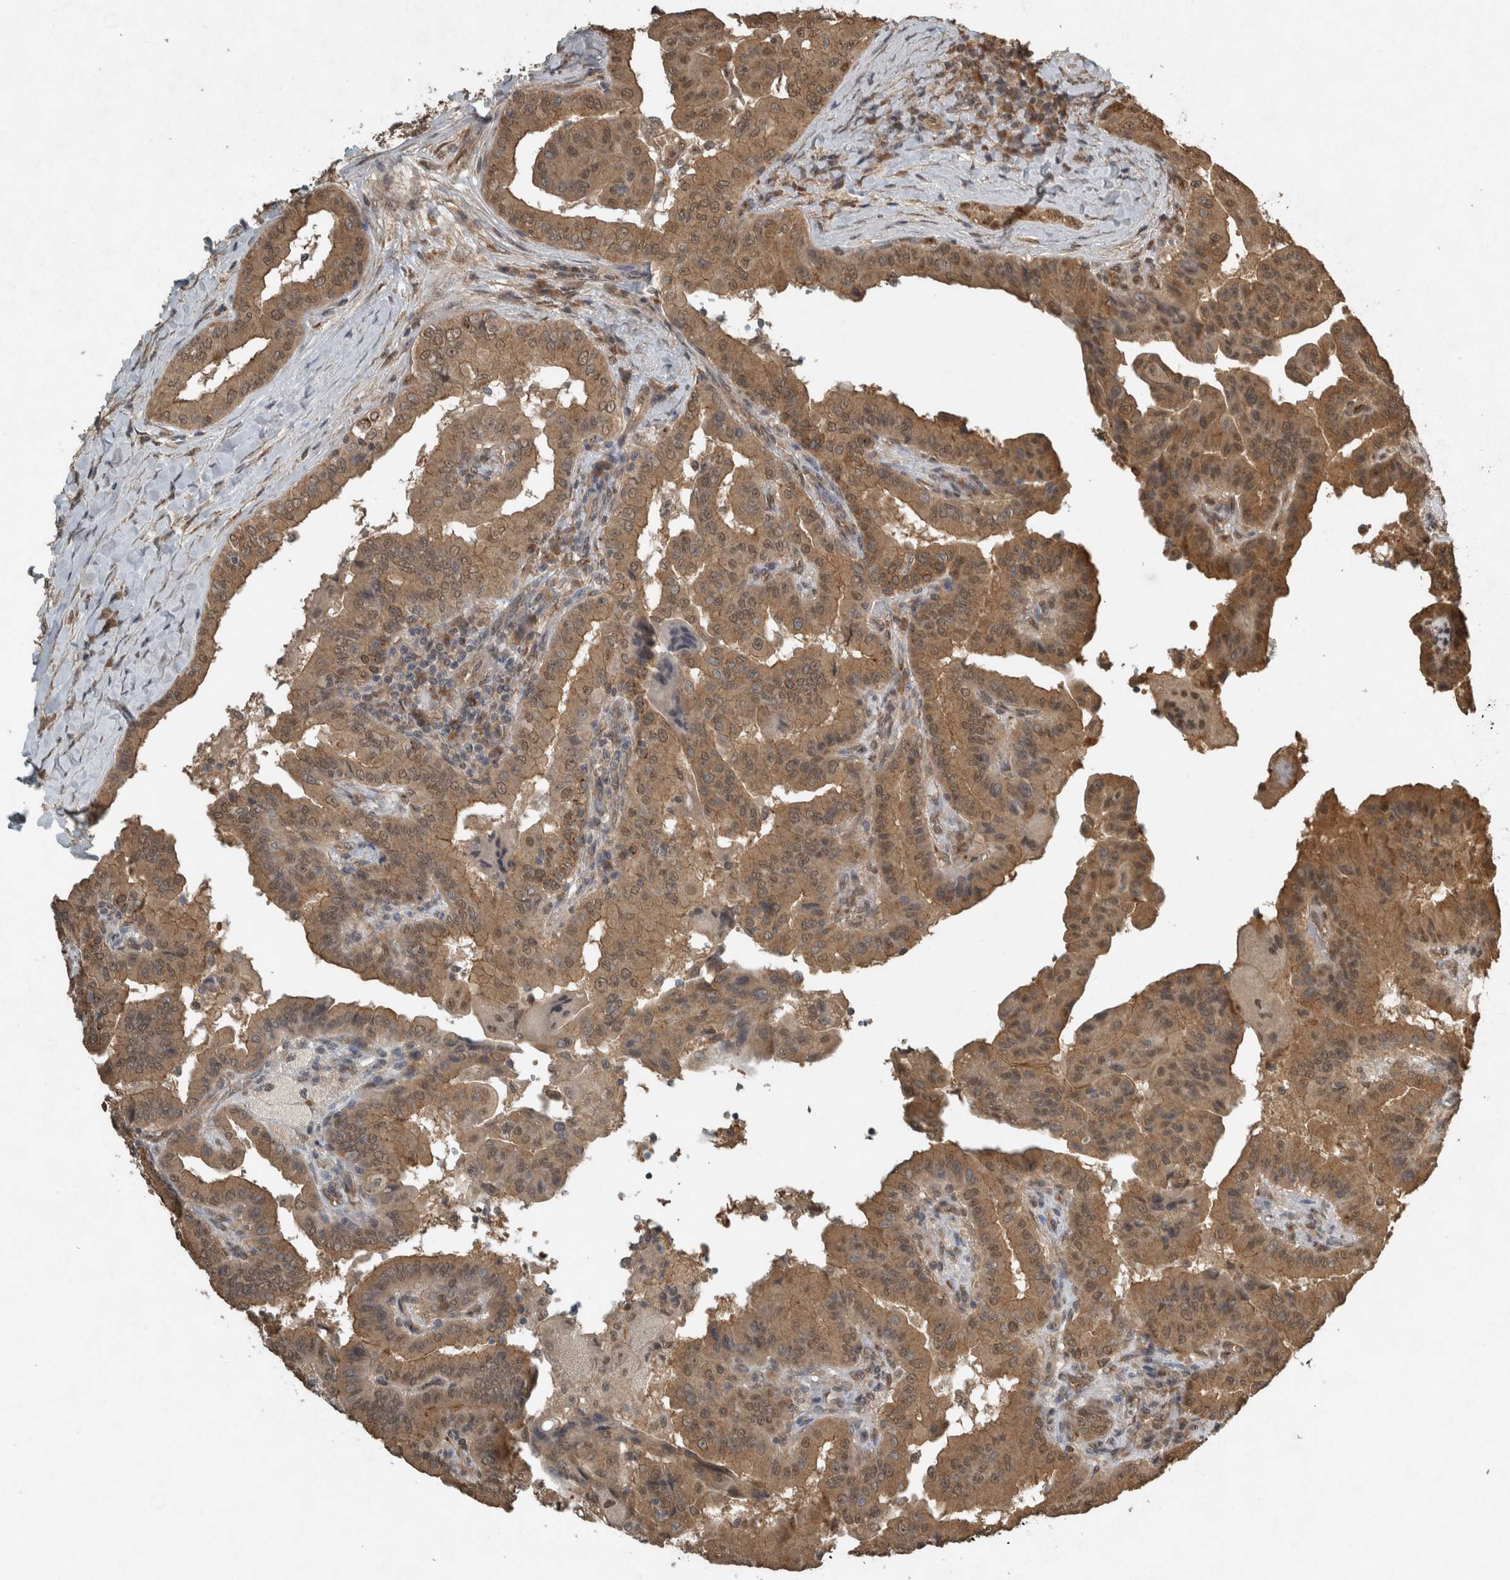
{"staining": {"intensity": "moderate", "quantity": ">75%", "location": "cytoplasmic/membranous,nuclear"}, "tissue": "thyroid cancer", "cell_type": "Tumor cells", "image_type": "cancer", "snomed": [{"axis": "morphology", "description": "Papillary adenocarcinoma, NOS"}, {"axis": "topography", "description": "Thyroid gland"}], "caption": "Tumor cells show medium levels of moderate cytoplasmic/membranous and nuclear positivity in about >75% of cells in papillary adenocarcinoma (thyroid).", "gene": "ARHGEF12", "patient": {"sex": "male", "age": 33}}